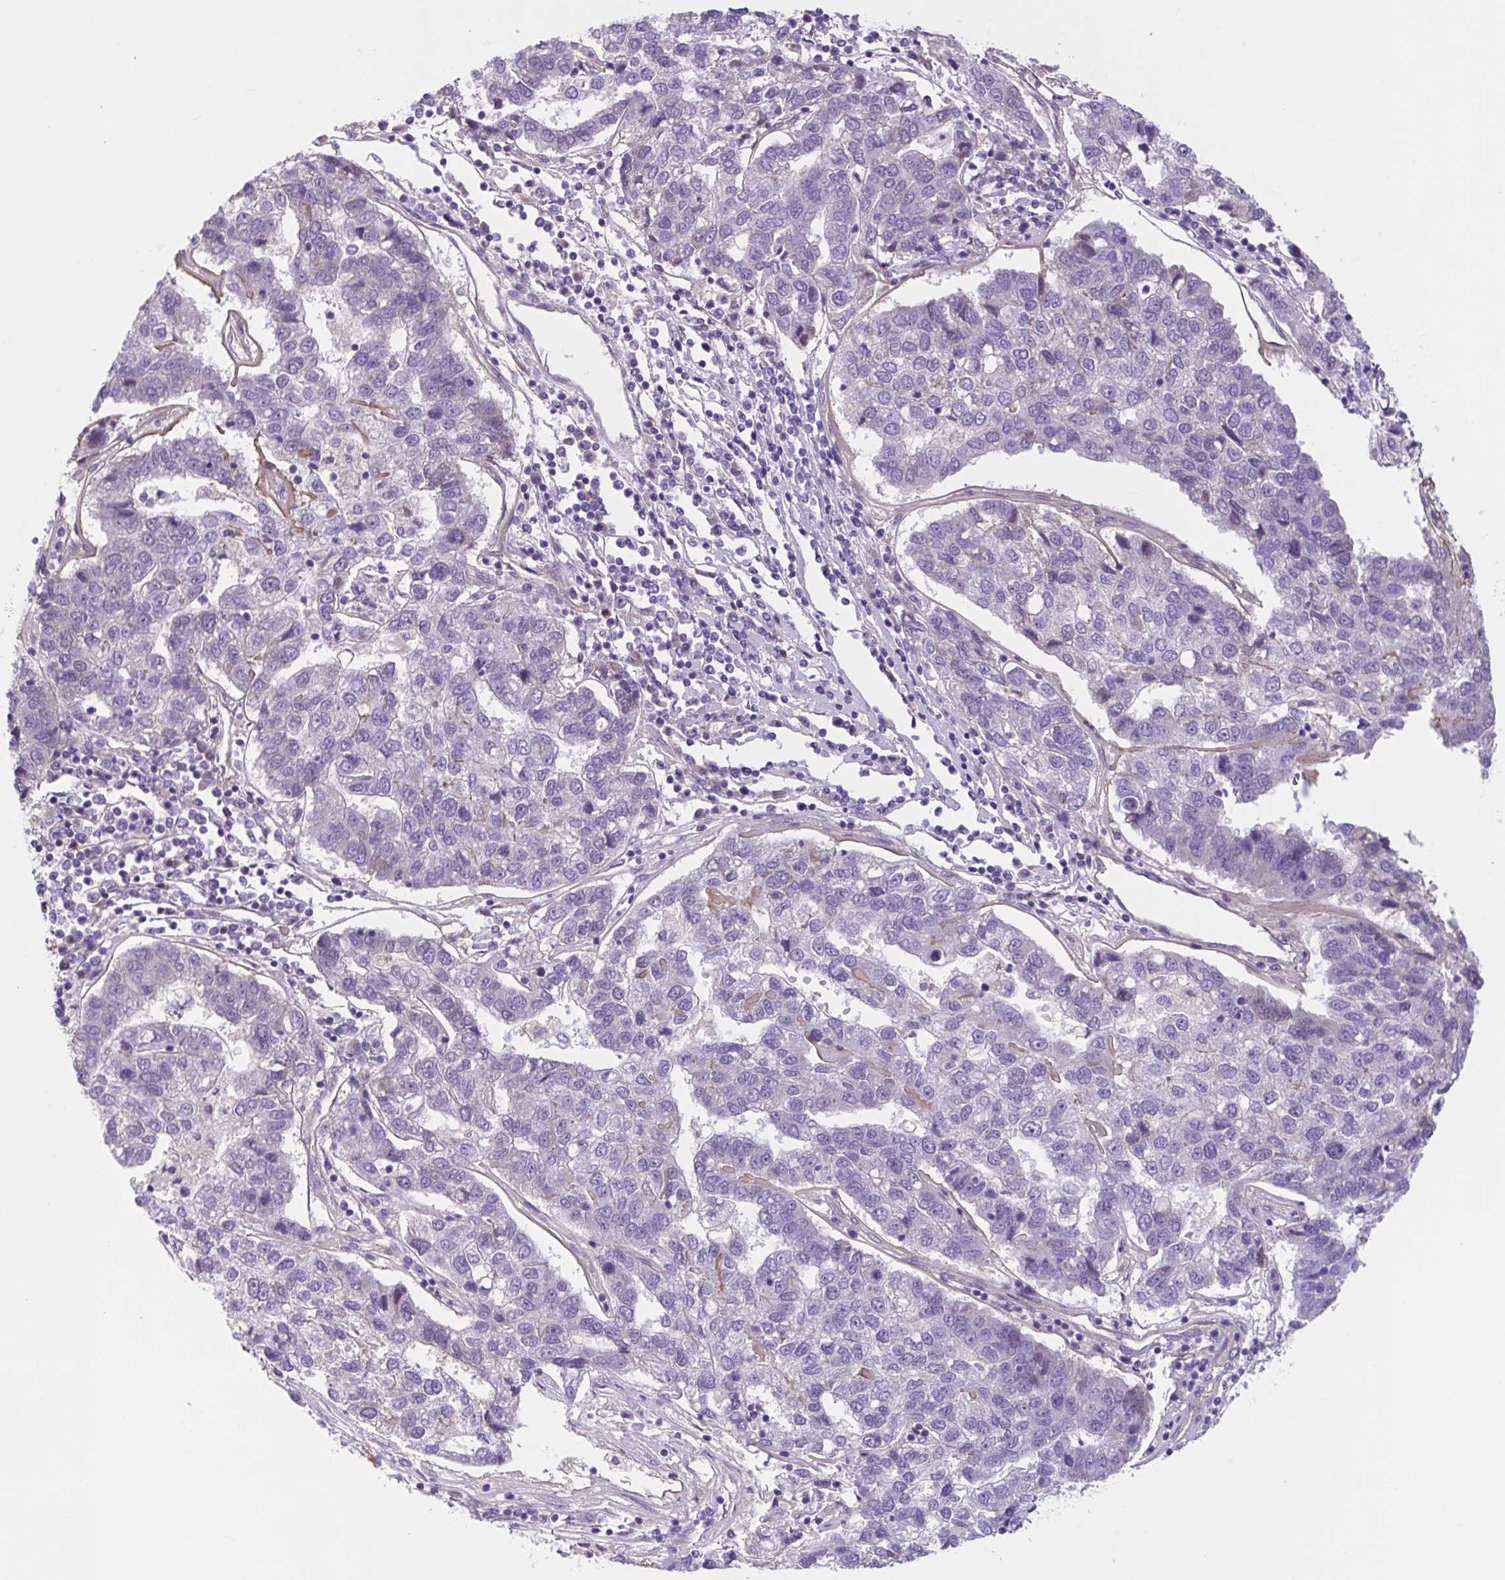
{"staining": {"intensity": "negative", "quantity": "none", "location": "none"}, "tissue": "pancreatic cancer", "cell_type": "Tumor cells", "image_type": "cancer", "snomed": [{"axis": "morphology", "description": "Adenocarcinoma, NOS"}, {"axis": "topography", "description": "Pancreas"}], "caption": "This is a image of immunohistochemistry (IHC) staining of pancreatic adenocarcinoma, which shows no positivity in tumor cells.", "gene": "TTC7B", "patient": {"sex": "female", "age": 61}}